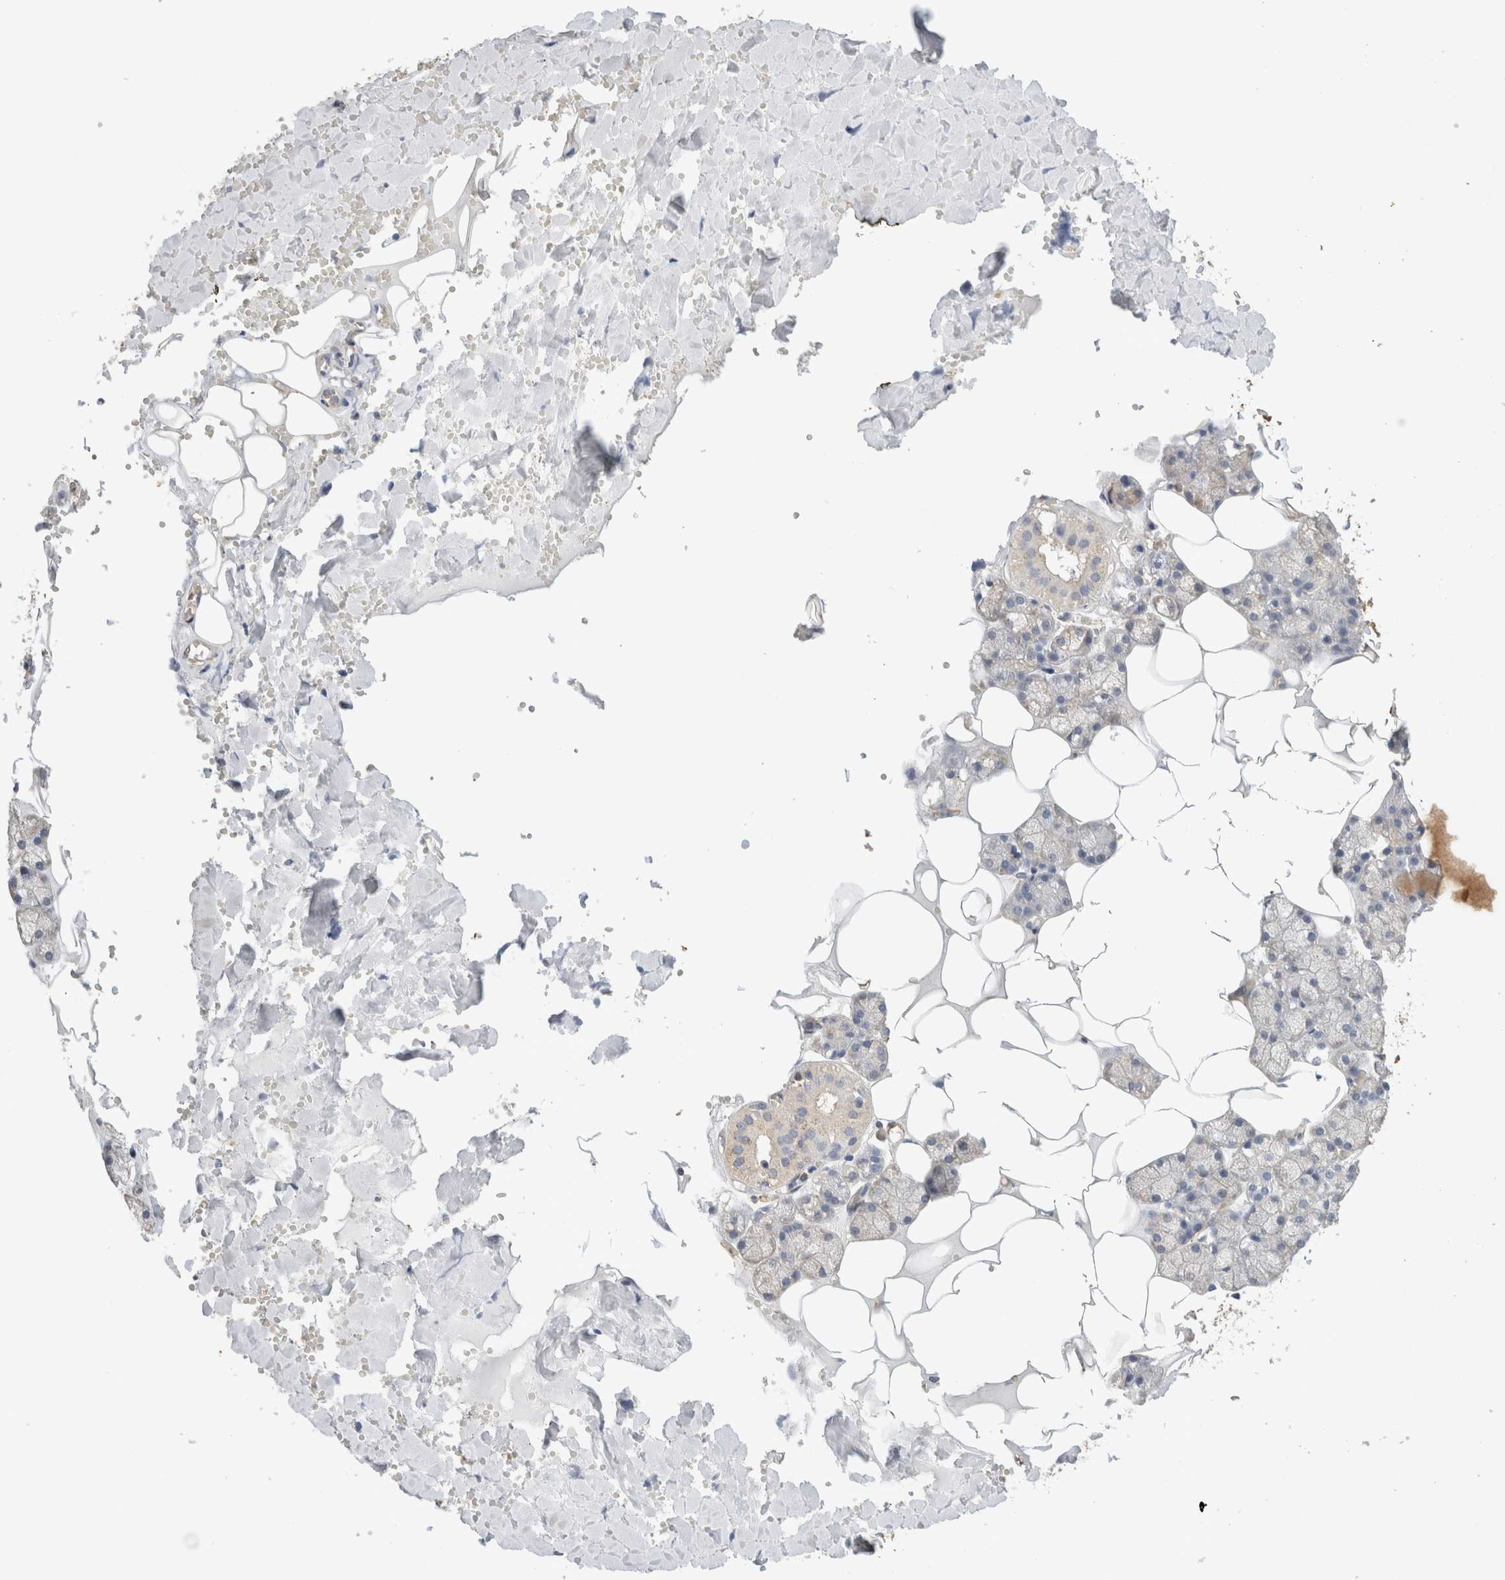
{"staining": {"intensity": "weak", "quantity": "<25%", "location": "cytoplasmic/membranous"}, "tissue": "salivary gland", "cell_type": "Glandular cells", "image_type": "normal", "snomed": [{"axis": "morphology", "description": "Normal tissue, NOS"}, {"axis": "topography", "description": "Salivary gland"}], "caption": "An IHC micrograph of normal salivary gland is shown. There is no staining in glandular cells of salivary gland.", "gene": "CFAP418", "patient": {"sex": "male", "age": 62}}